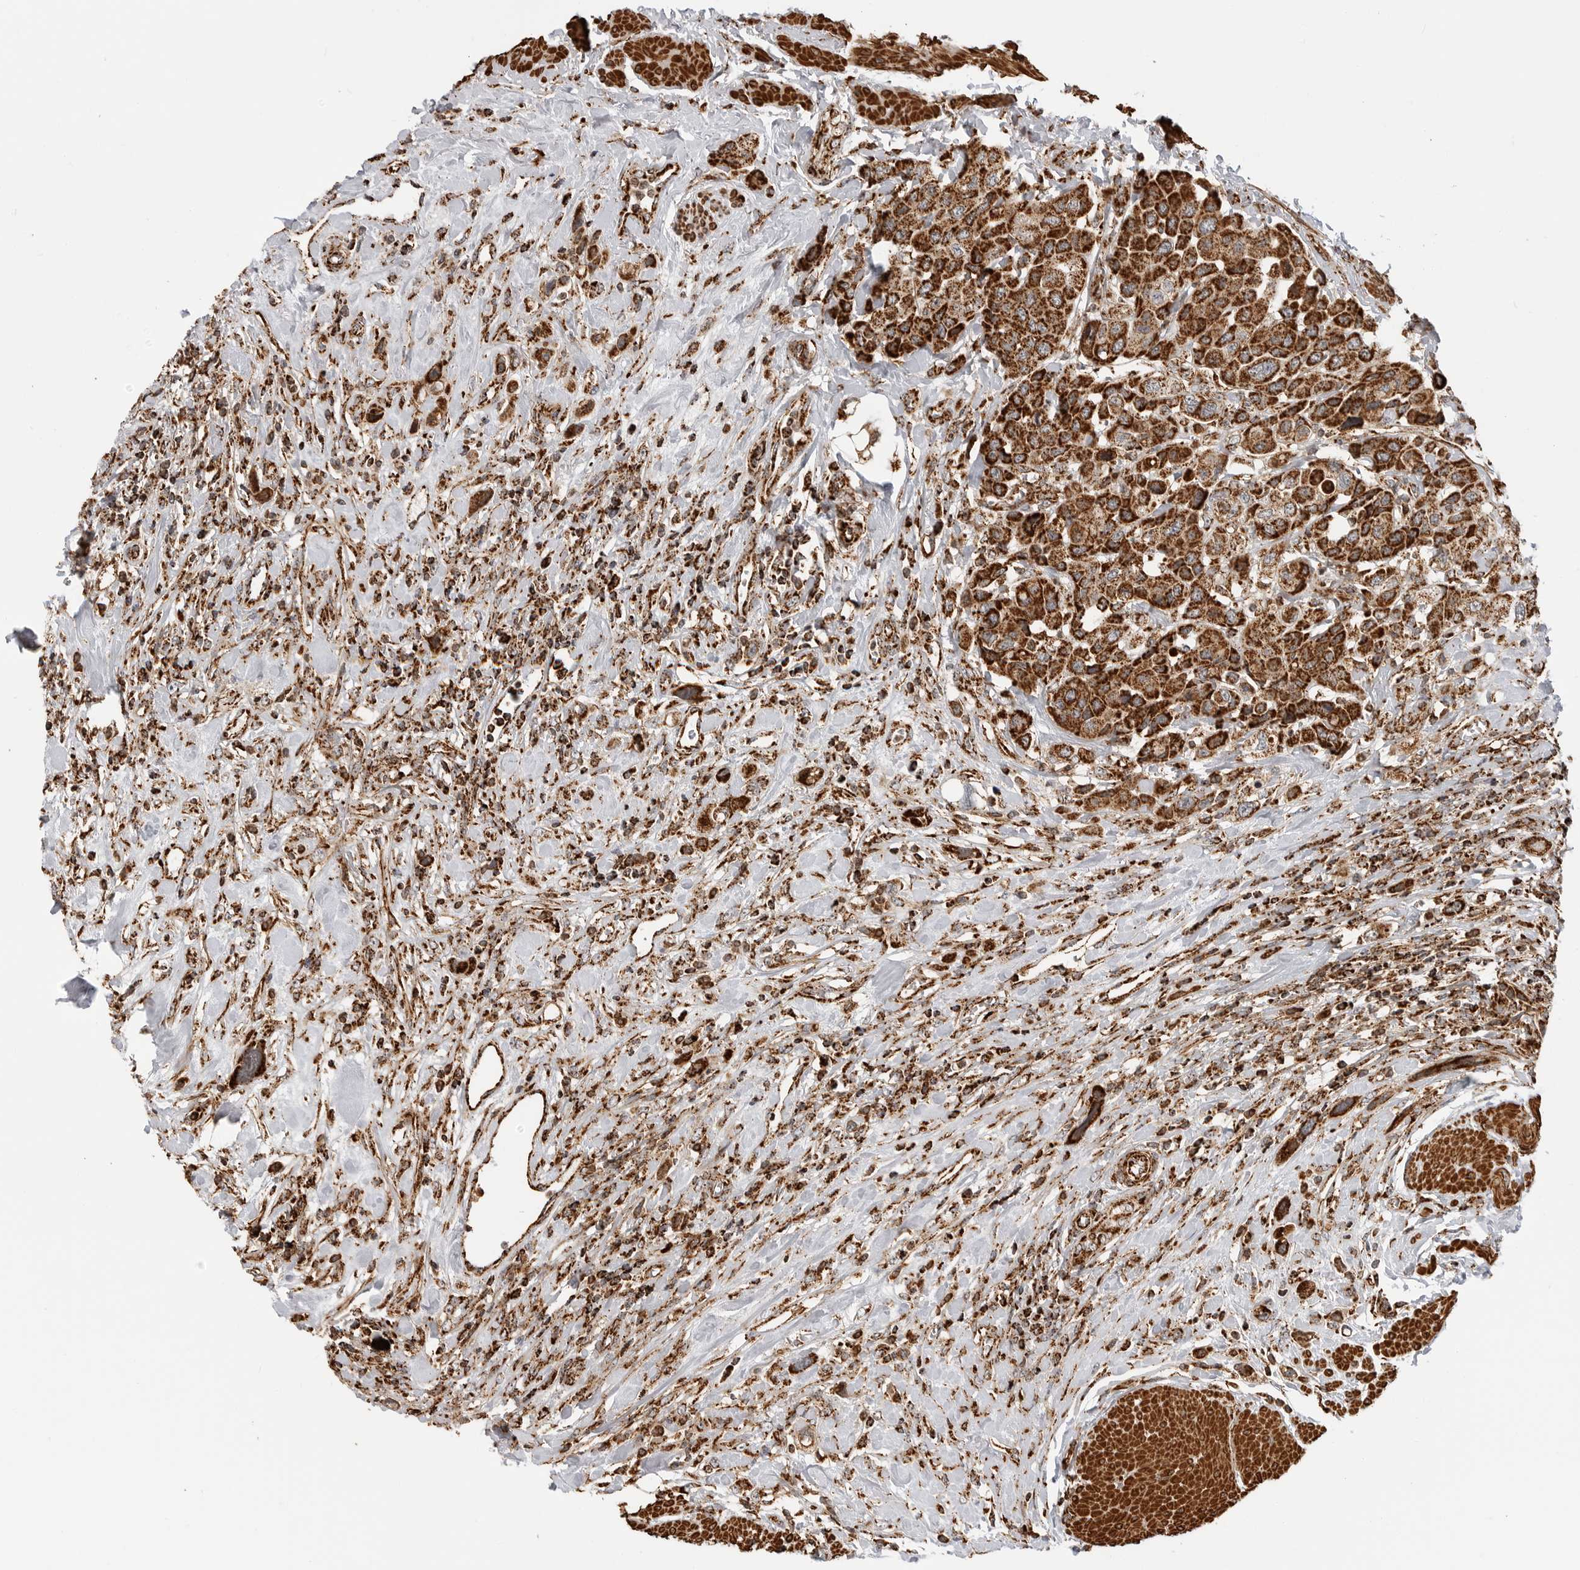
{"staining": {"intensity": "strong", "quantity": ">75%", "location": "cytoplasmic/membranous"}, "tissue": "urothelial cancer", "cell_type": "Tumor cells", "image_type": "cancer", "snomed": [{"axis": "morphology", "description": "Urothelial carcinoma, High grade"}, {"axis": "topography", "description": "Urinary bladder"}], "caption": "An image of human high-grade urothelial carcinoma stained for a protein reveals strong cytoplasmic/membranous brown staining in tumor cells.", "gene": "BMP2K", "patient": {"sex": "male", "age": 50}}